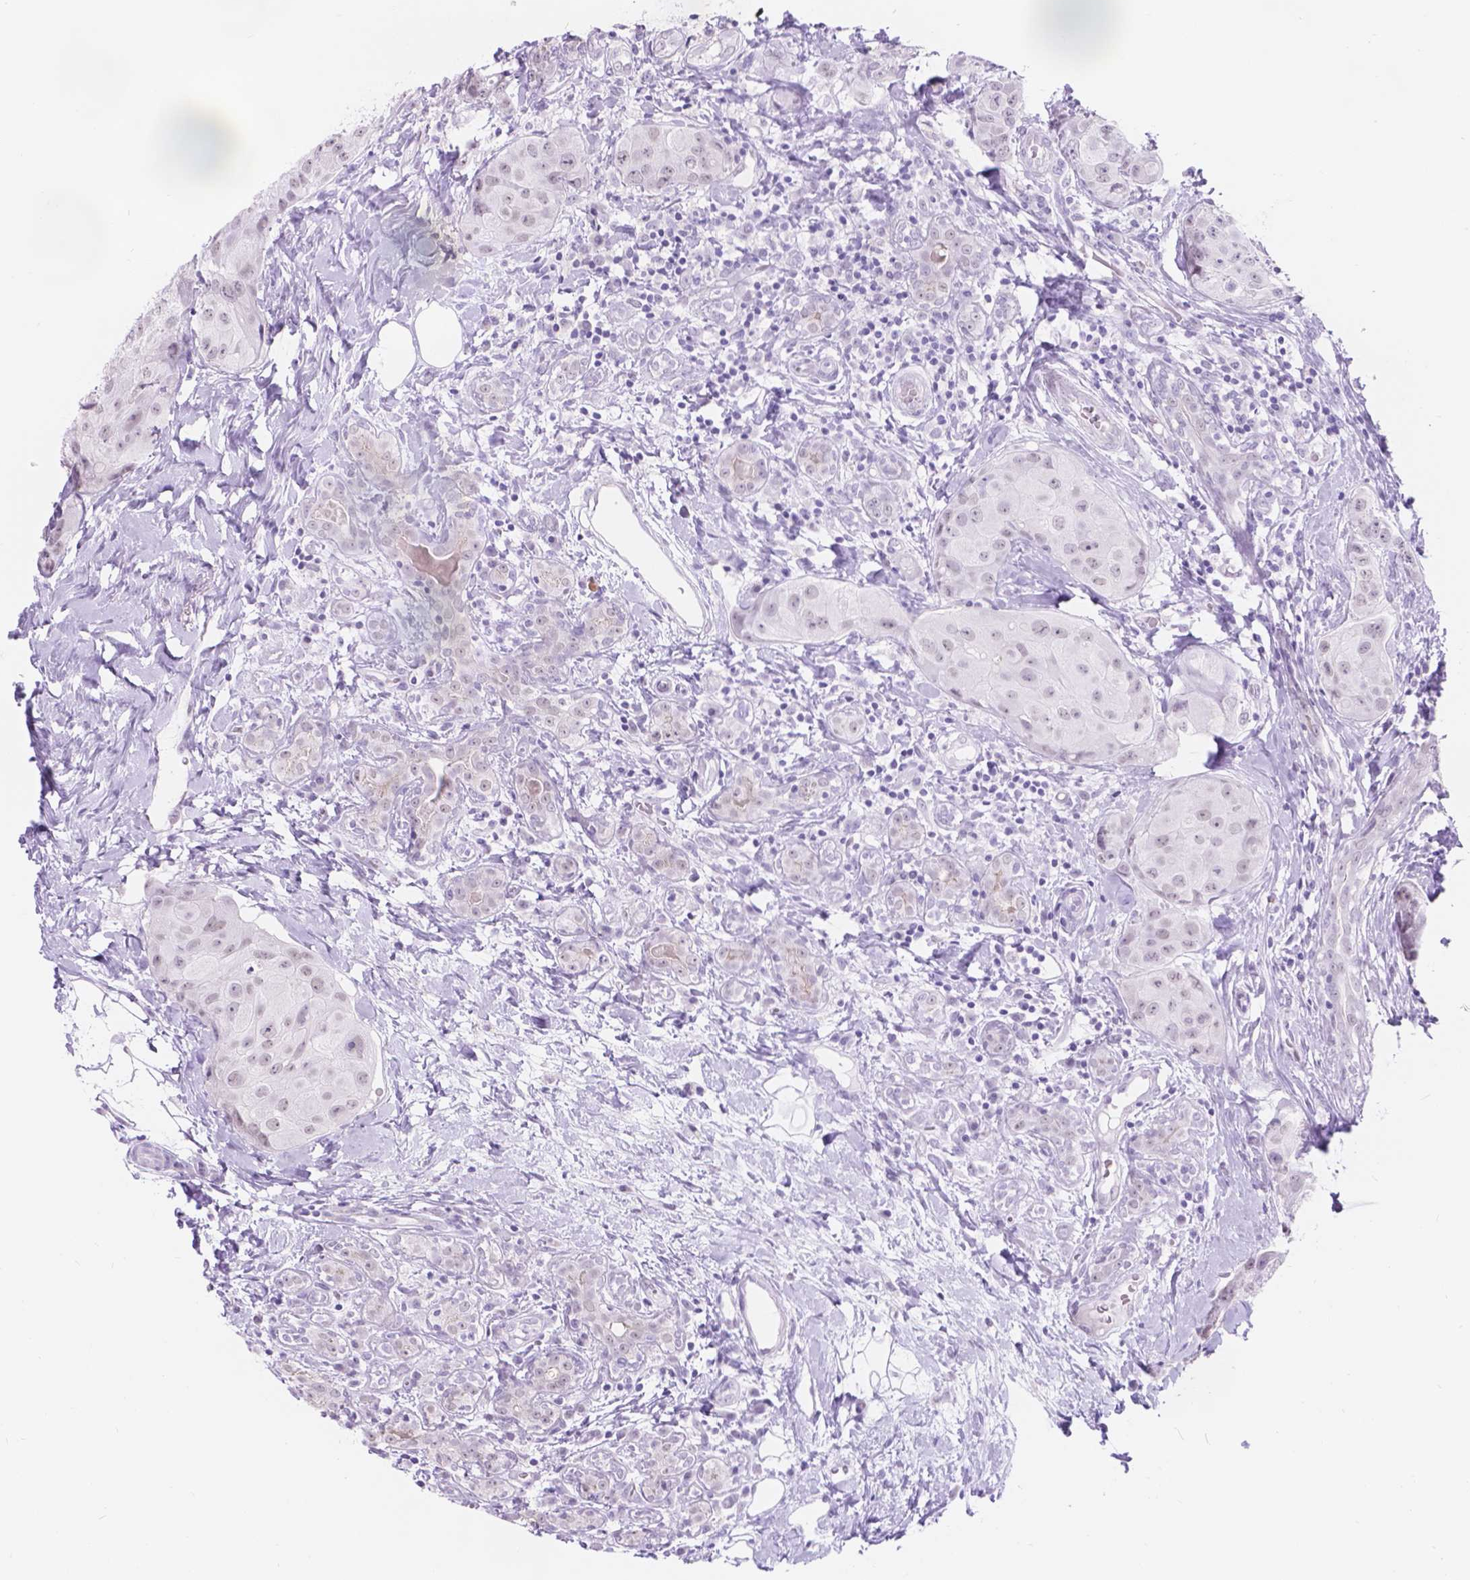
{"staining": {"intensity": "negative", "quantity": "none", "location": "none"}, "tissue": "breast cancer", "cell_type": "Tumor cells", "image_type": "cancer", "snomed": [{"axis": "morphology", "description": "Duct carcinoma"}, {"axis": "topography", "description": "Breast"}], "caption": "Tumor cells are negative for protein expression in human intraductal carcinoma (breast). (Brightfield microscopy of DAB IHC at high magnification).", "gene": "DCC", "patient": {"sex": "female", "age": 43}}